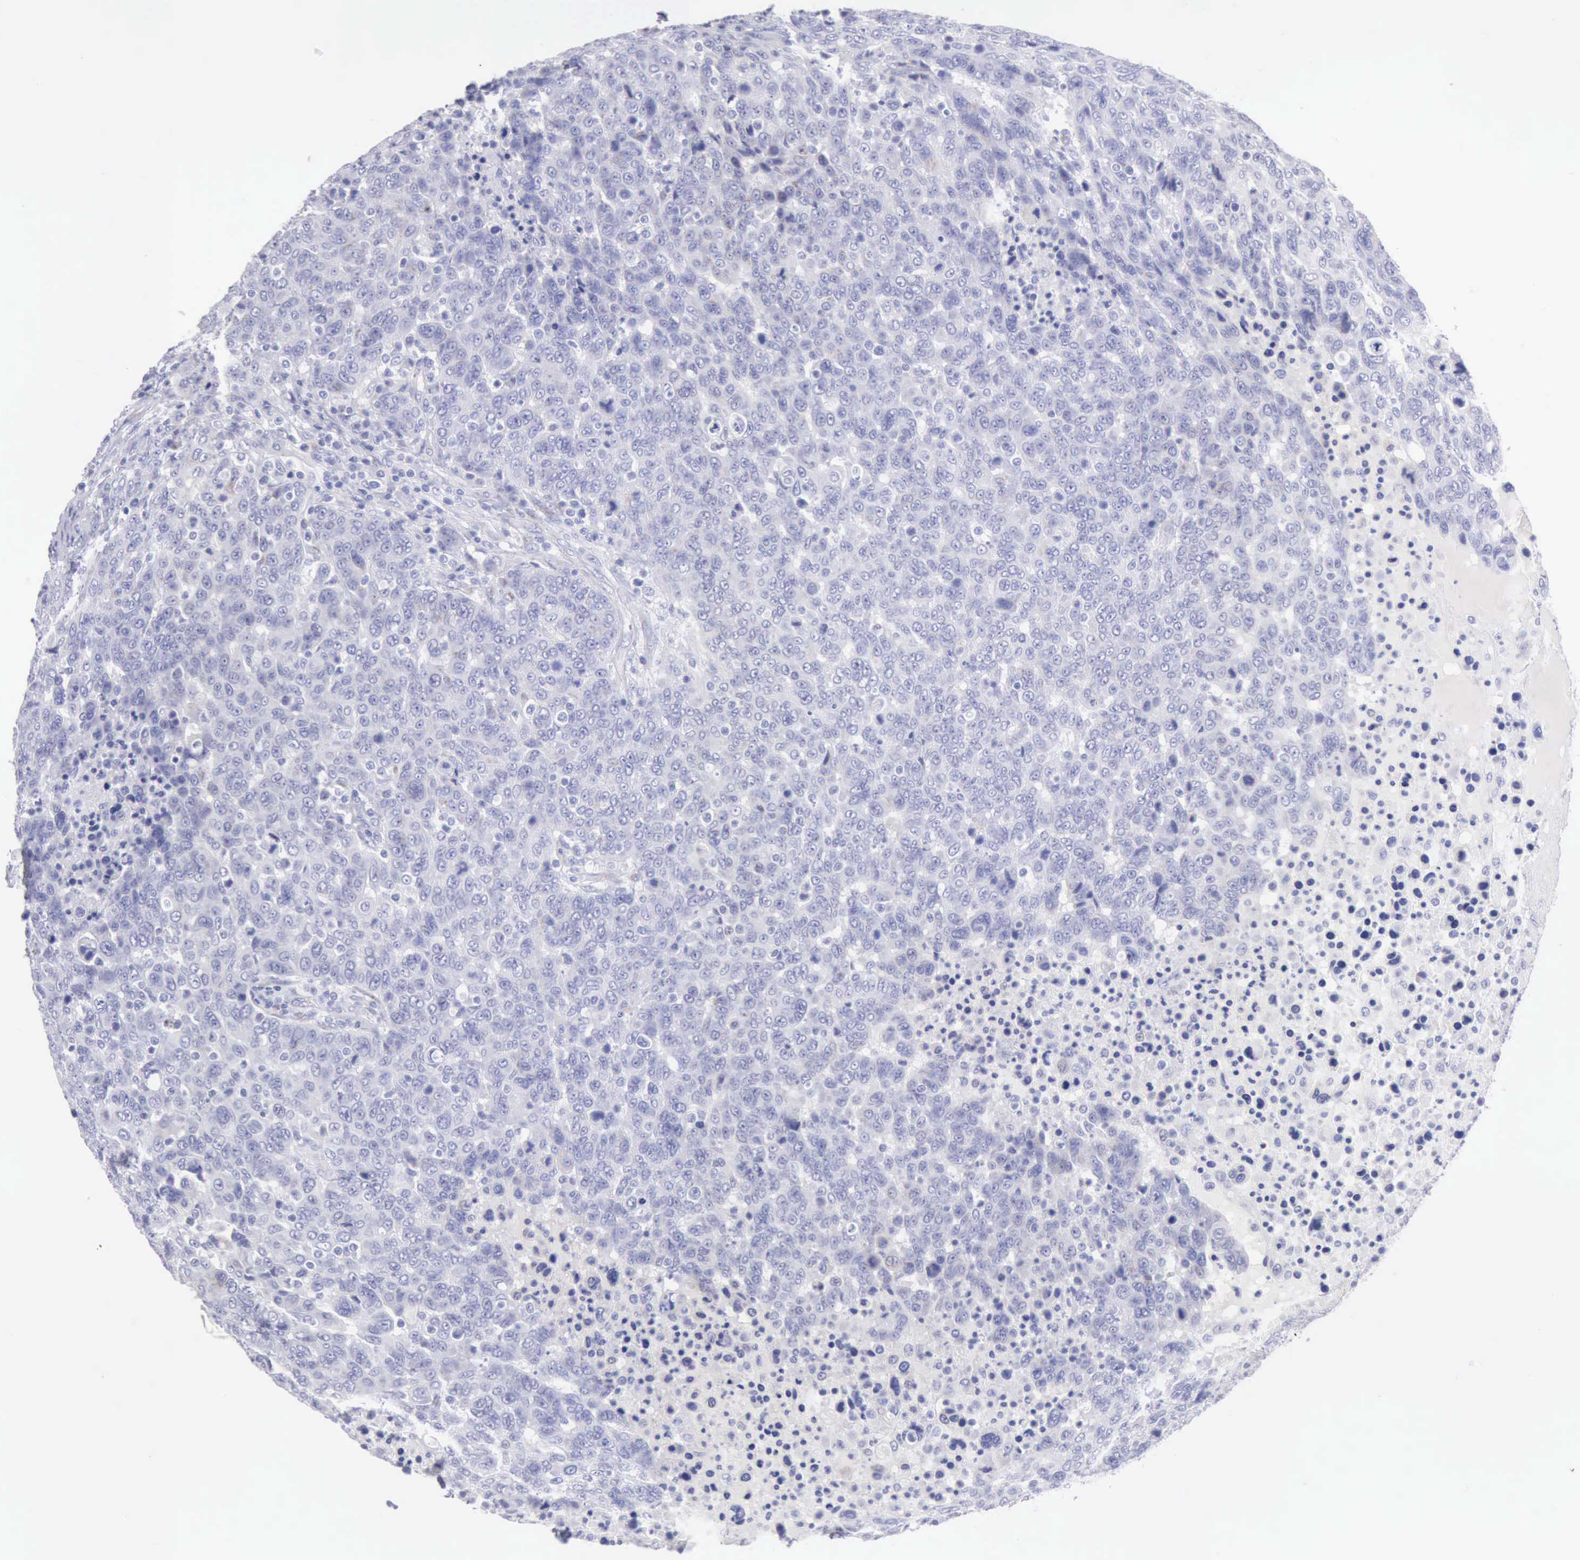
{"staining": {"intensity": "negative", "quantity": "none", "location": "none"}, "tissue": "breast cancer", "cell_type": "Tumor cells", "image_type": "cancer", "snomed": [{"axis": "morphology", "description": "Duct carcinoma"}, {"axis": "topography", "description": "Breast"}], "caption": "This is a histopathology image of IHC staining of breast intraductal carcinoma, which shows no positivity in tumor cells.", "gene": "AOC3", "patient": {"sex": "female", "age": 37}}